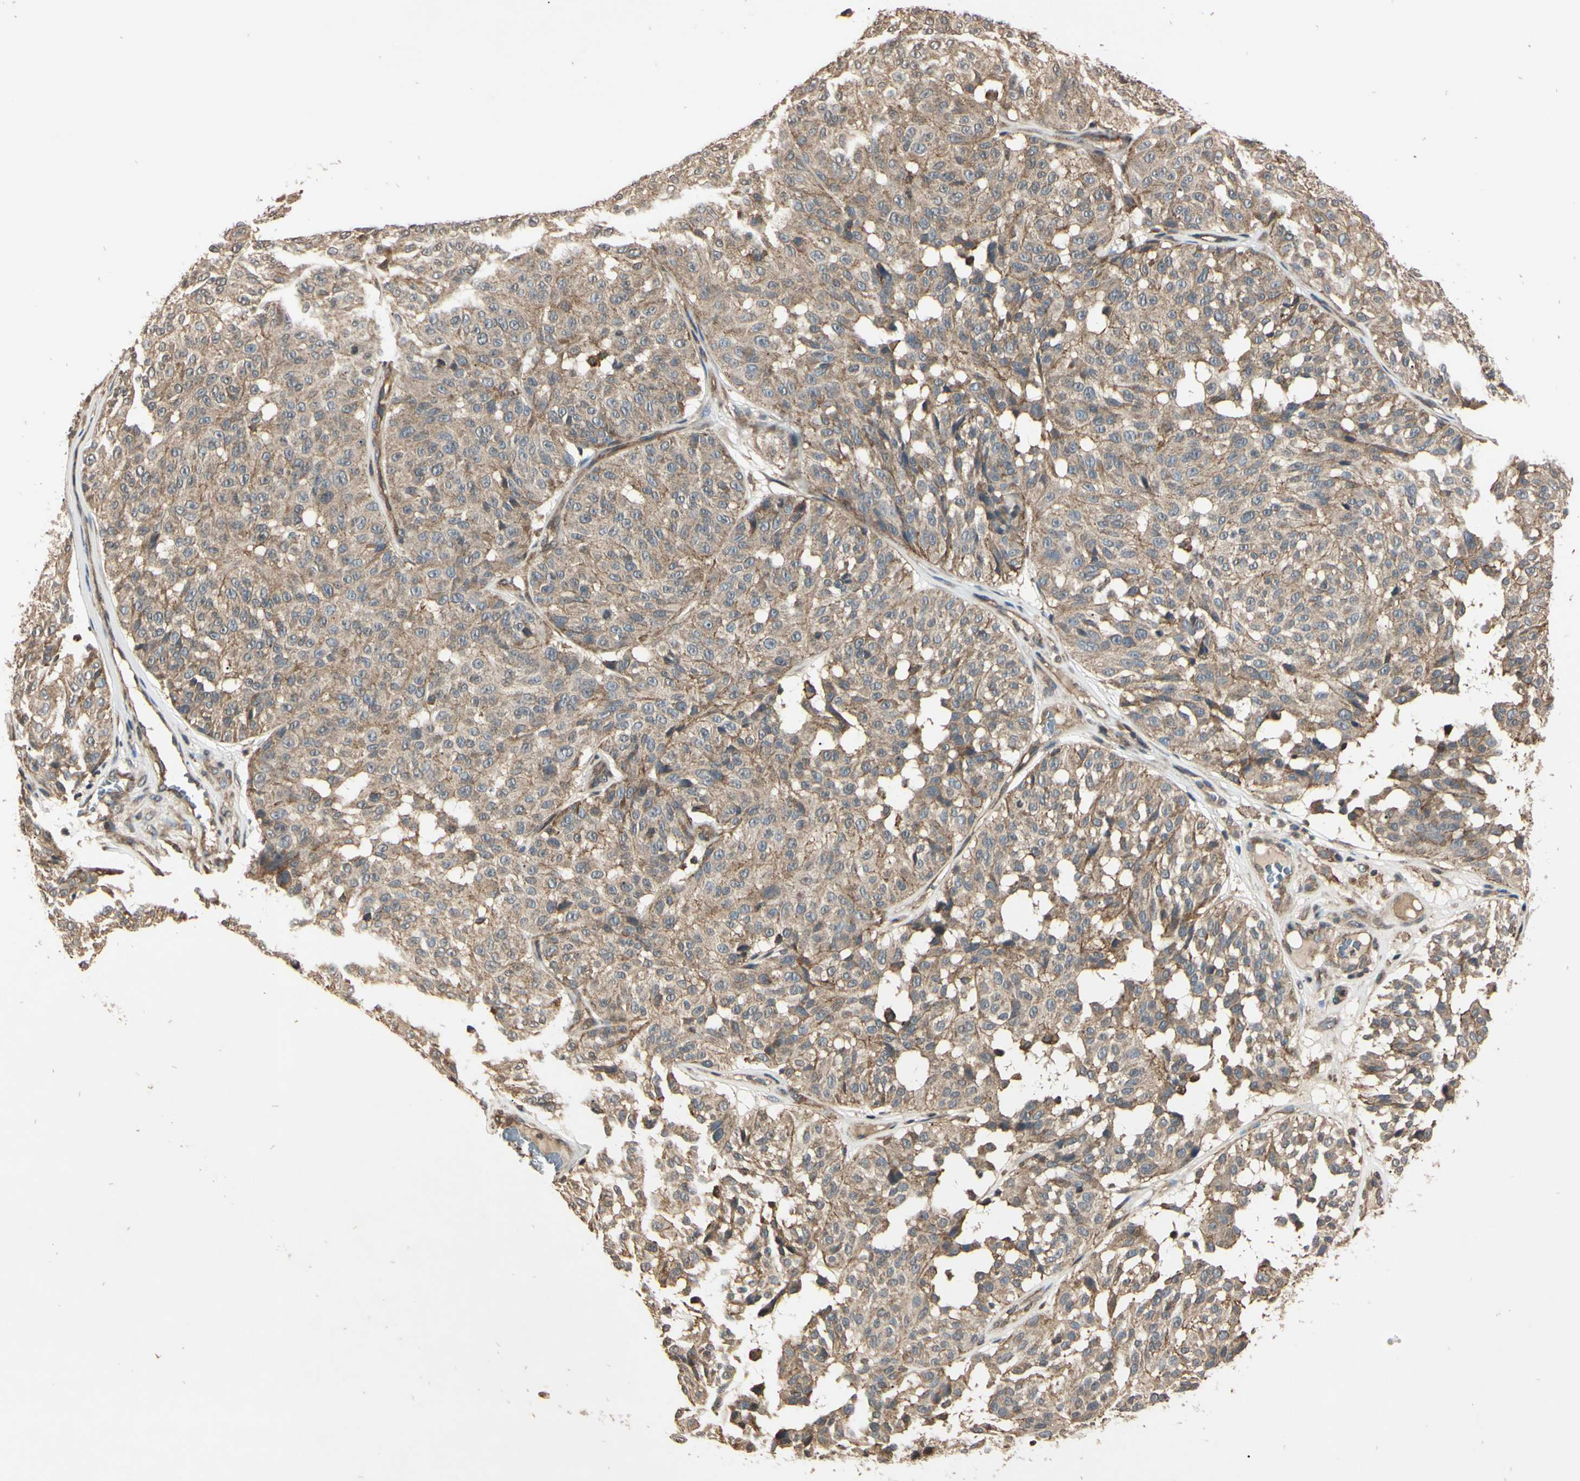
{"staining": {"intensity": "moderate", "quantity": "25%-75%", "location": "cytoplasmic/membranous"}, "tissue": "melanoma", "cell_type": "Tumor cells", "image_type": "cancer", "snomed": [{"axis": "morphology", "description": "Malignant melanoma, NOS"}, {"axis": "topography", "description": "Skin"}], "caption": "Immunohistochemistry (DAB) staining of malignant melanoma shows moderate cytoplasmic/membranous protein staining in about 25%-75% of tumor cells. (DAB IHC with brightfield microscopy, high magnification).", "gene": "EPN1", "patient": {"sex": "female", "age": 46}}